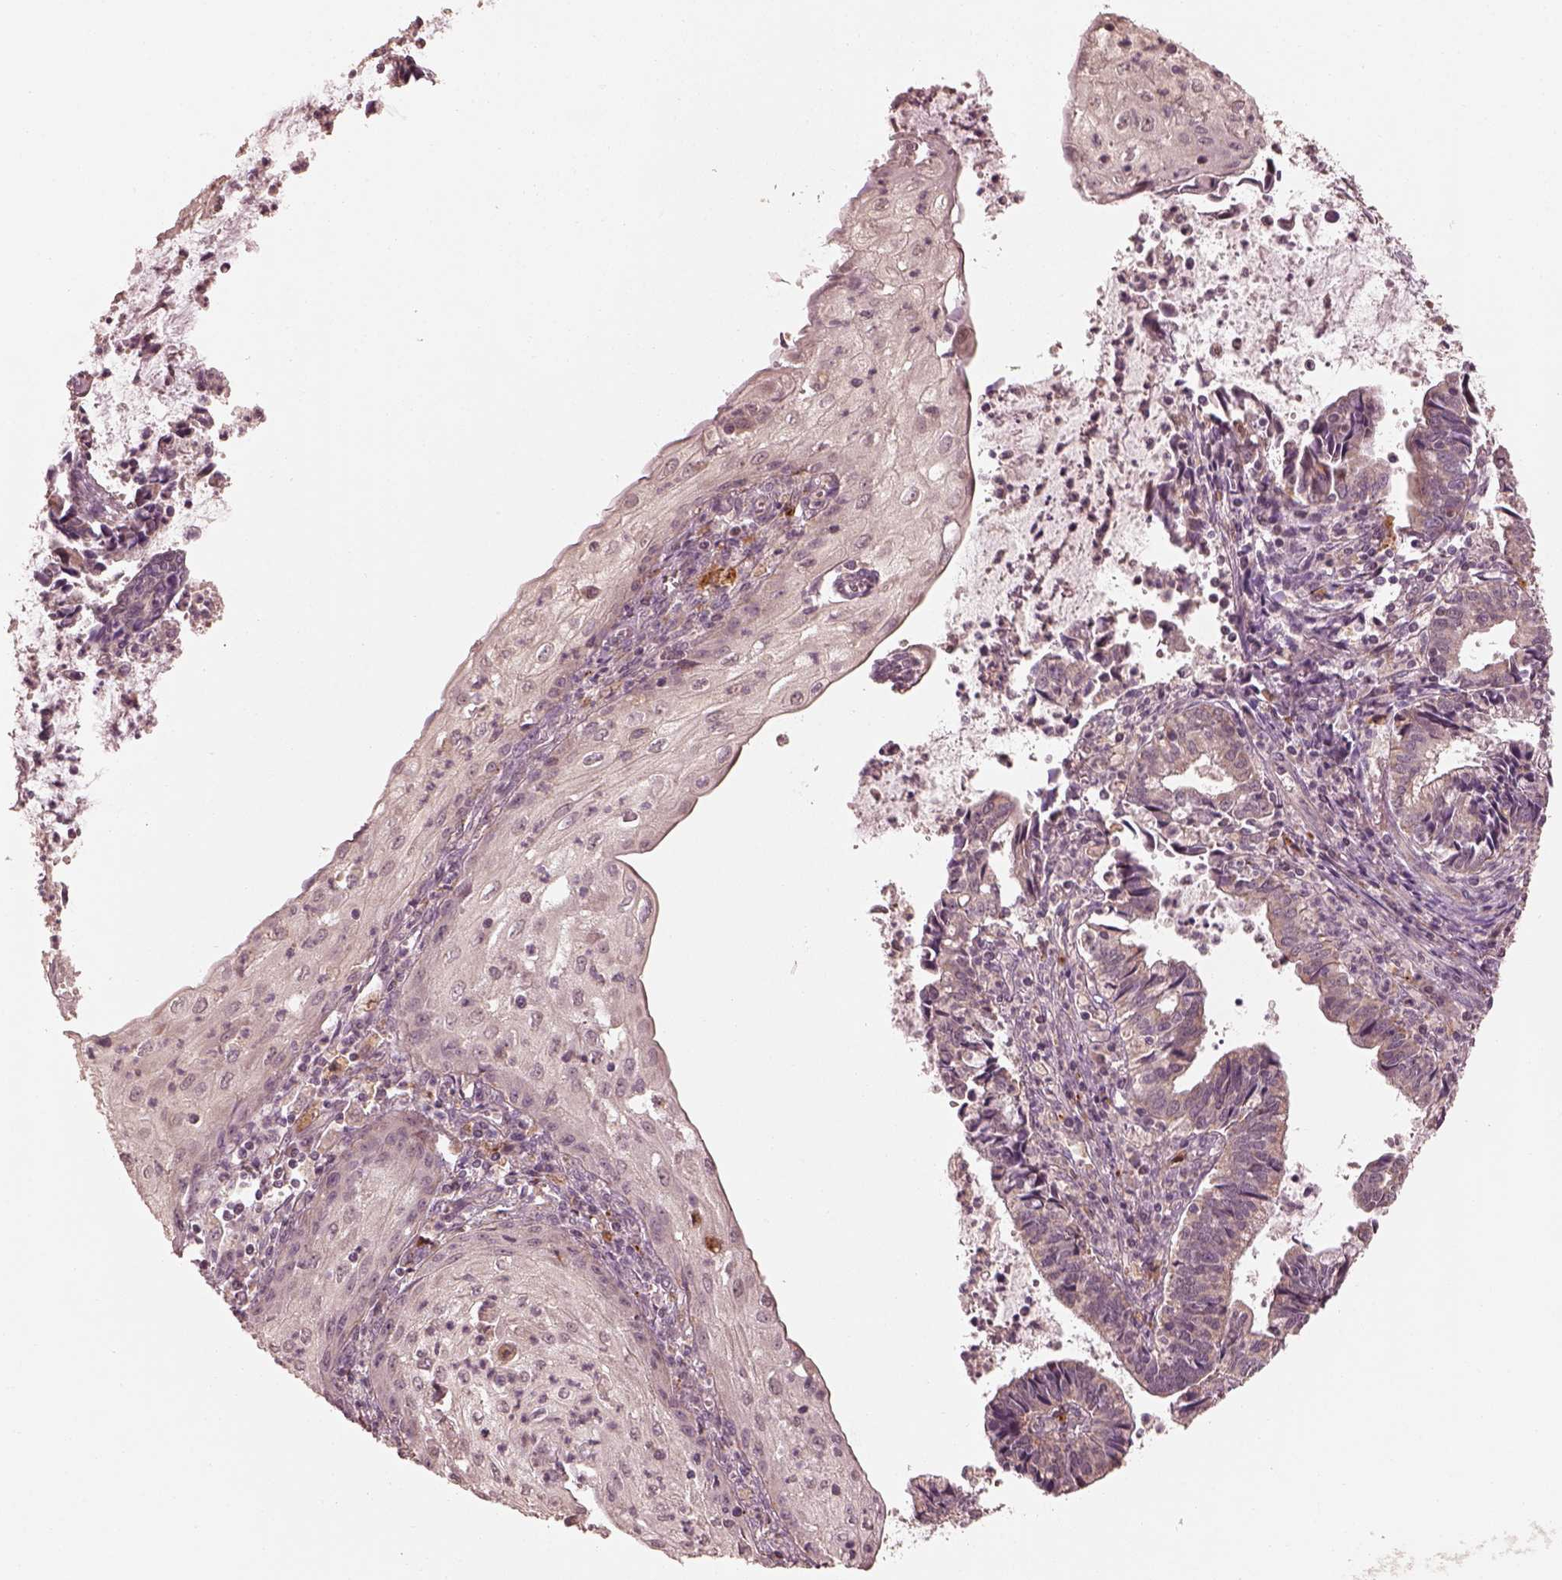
{"staining": {"intensity": "weak", "quantity": "25%-75%", "location": "cytoplasmic/membranous"}, "tissue": "cervical cancer", "cell_type": "Tumor cells", "image_type": "cancer", "snomed": [{"axis": "morphology", "description": "Adenocarcinoma, NOS"}, {"axis": "topography", "description": "Cervix"}], "caption": "Human adenocarcinoma (cervical) stained with a brown dye demonstrates weak cytoplasmic/membranous positive expression in approximately 25%-75% of tumor cells.", "gene": "SLC25A46", "patient": {"sex": "female", "age": 42}}